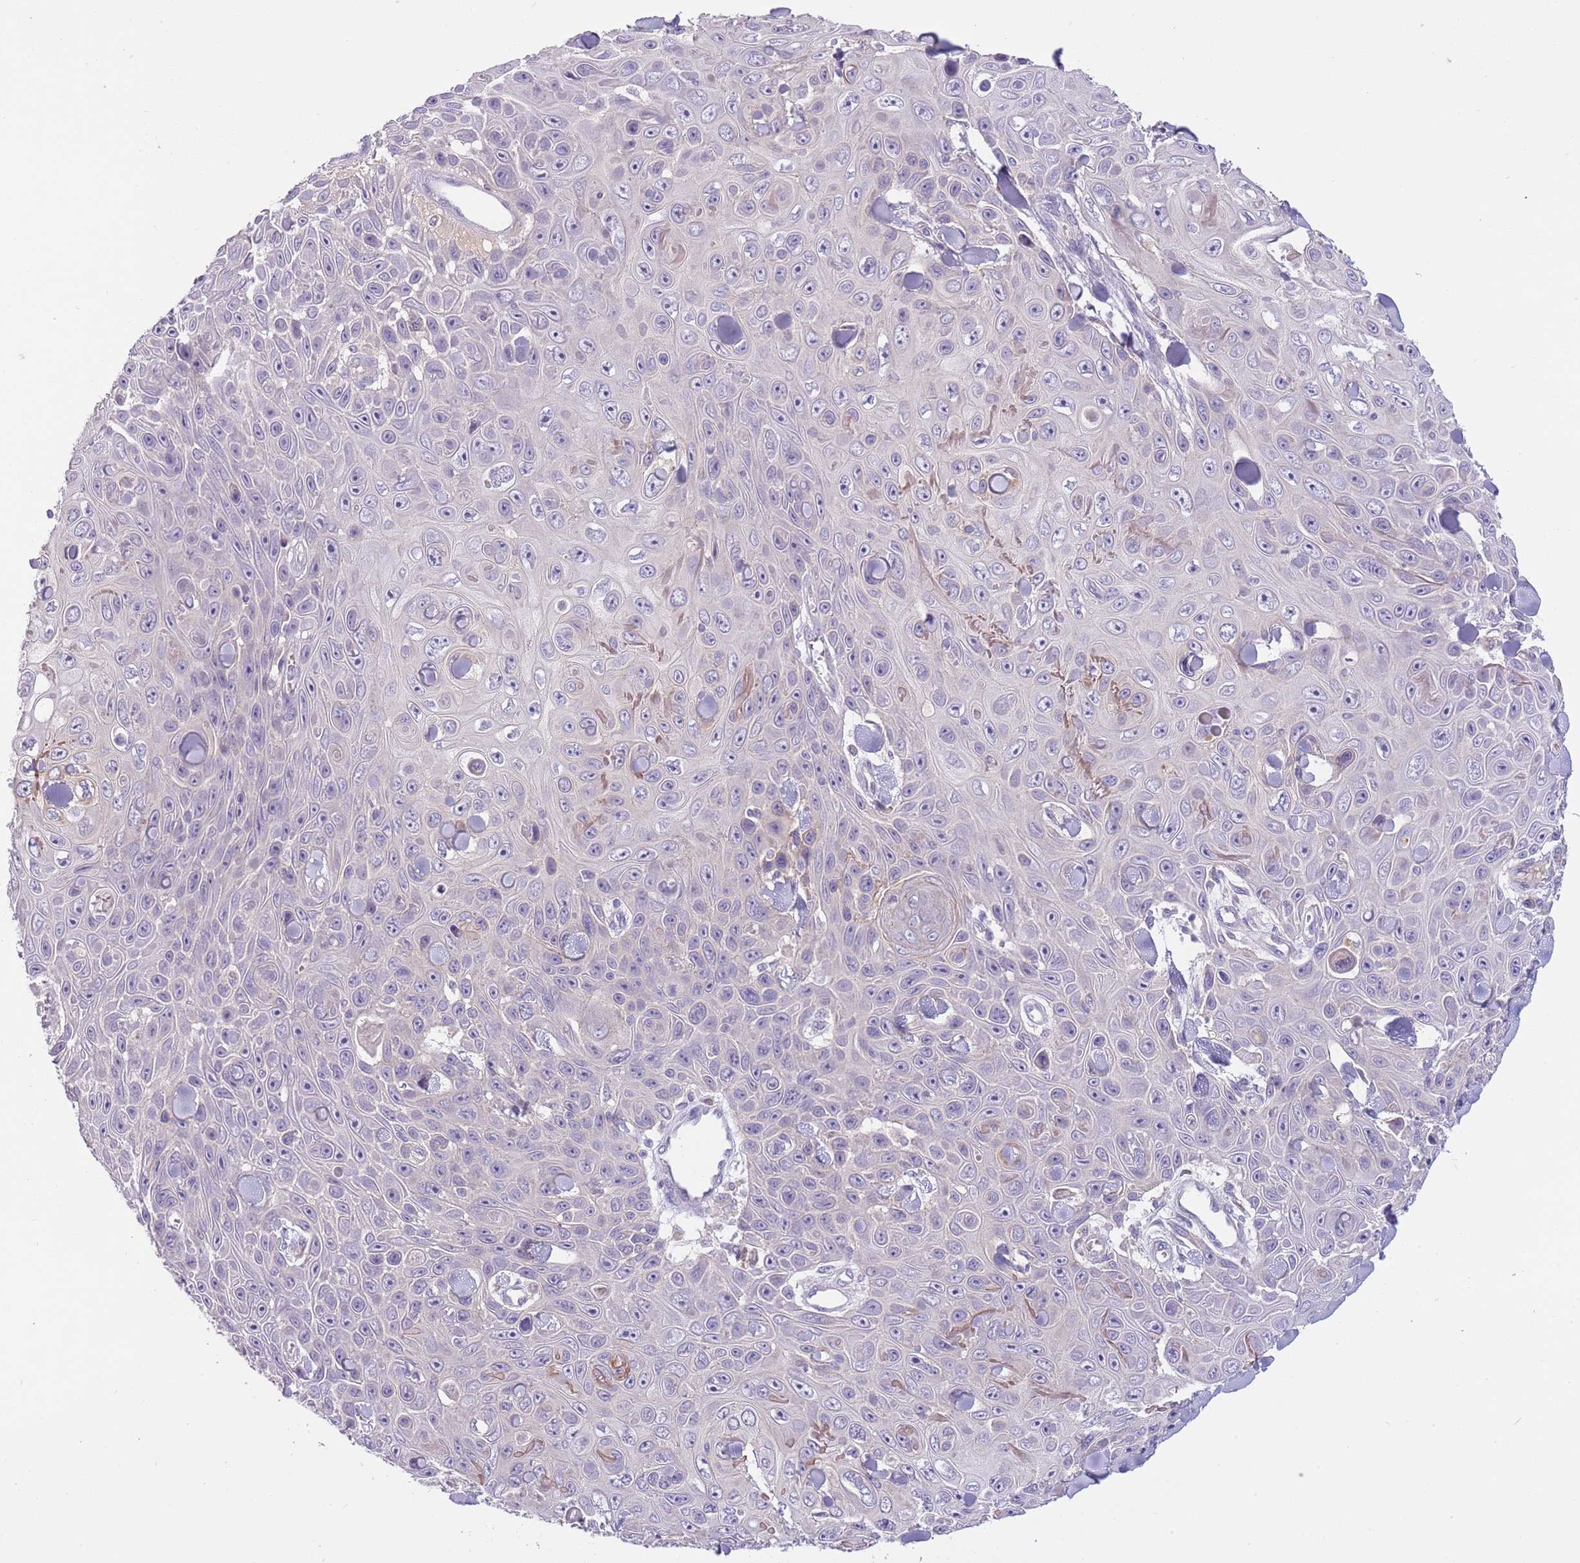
{"staining": {"intensity": "negative", "quantity": "none", "location": "none"}, "tissue": "skin cancer", "cell_type": "Tumor cells", "image_type": "cancer", "snomed": [{"axis": "morphology", "description": "Squamous cell carcinoma, NOS"}, {"axis": "topography", "description": "Skin"}], "caption": "Image shows no significant protein positivity in tumor cells of skin cancer (squamous cell carcinoma).", "gene": "CFAP73", "patient": {"sex": "male", "age": 82}}